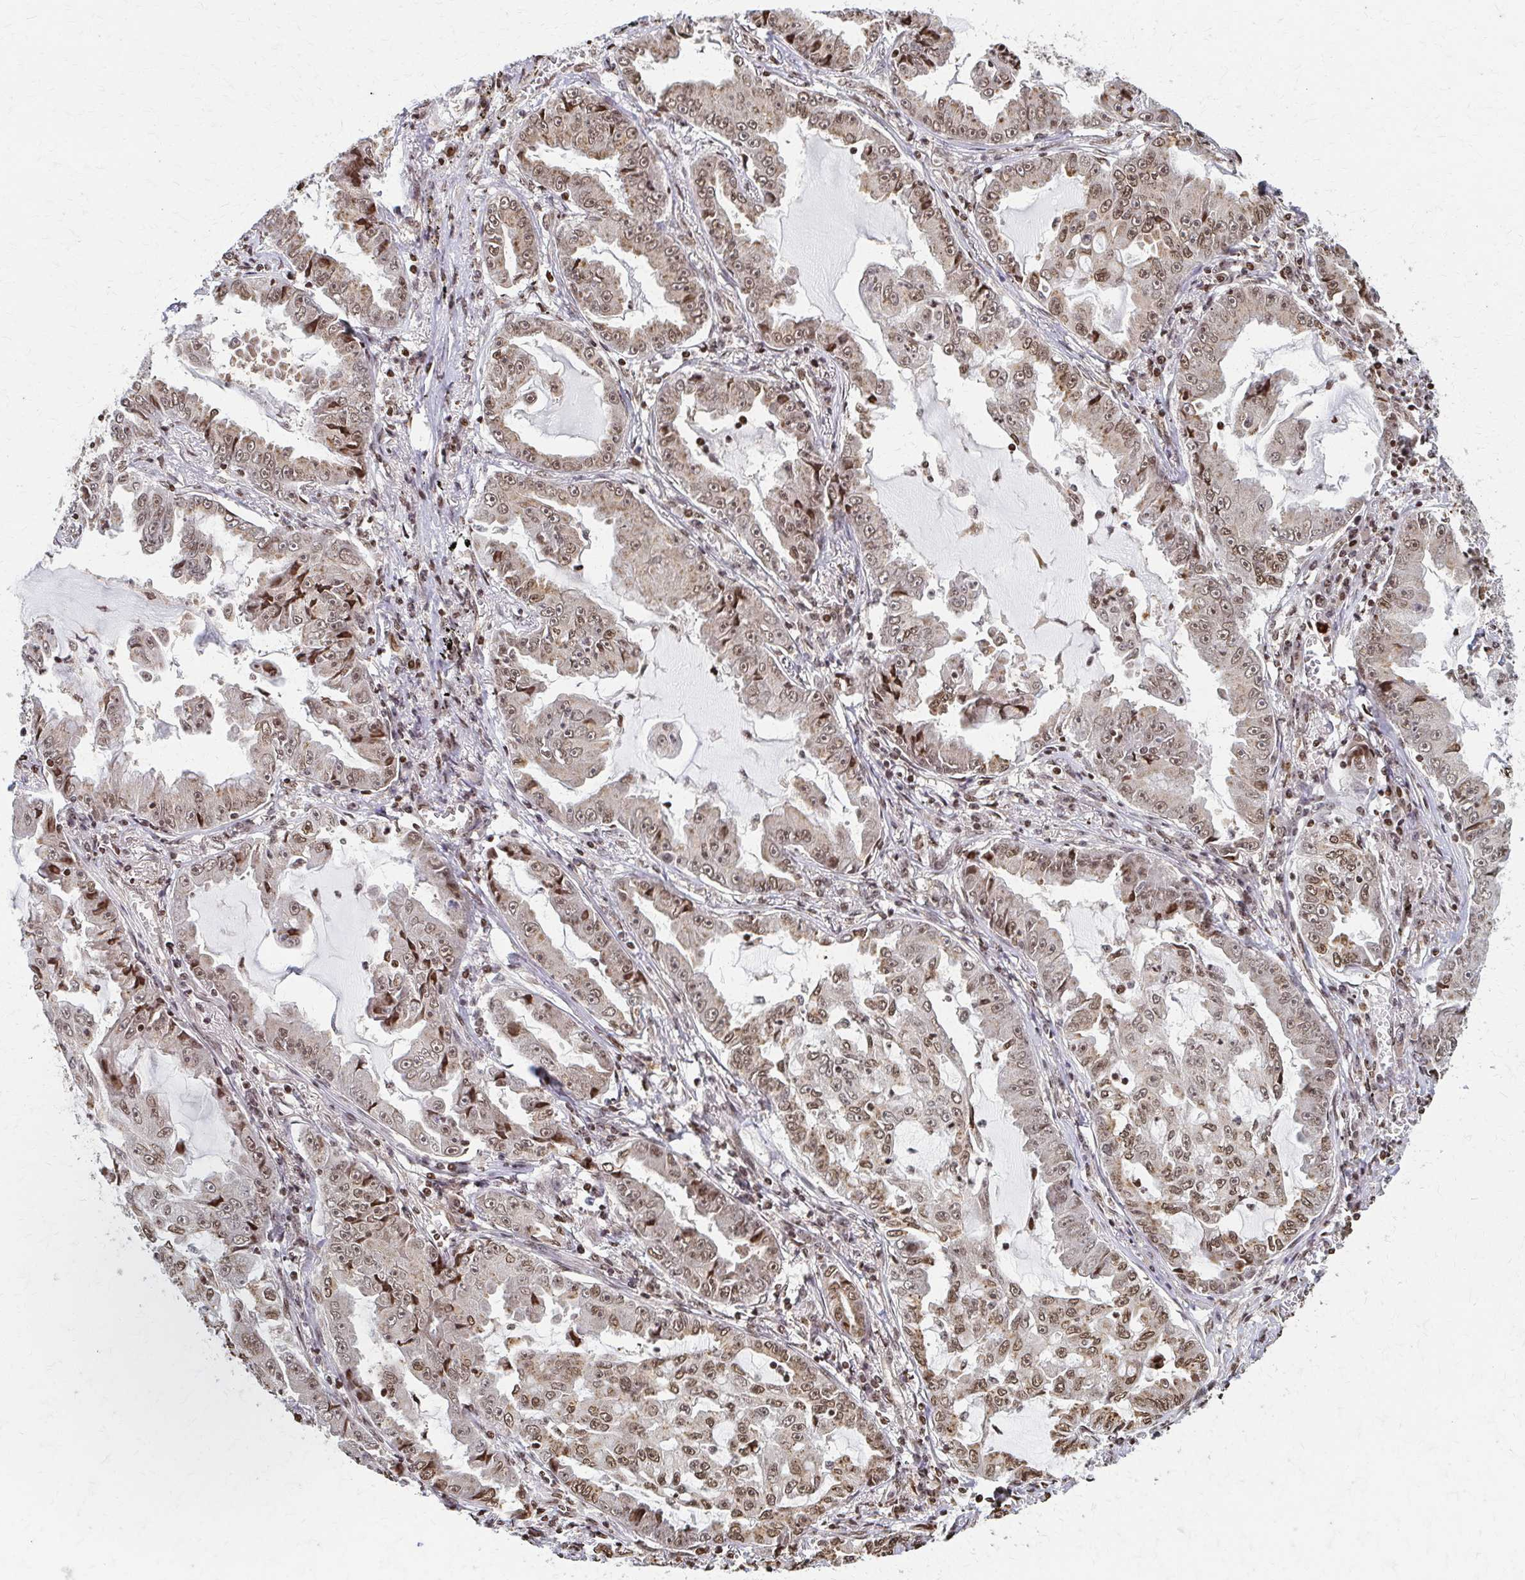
{"staining": {"intensity": "weak", "quantity": ">75%", "location": "nuclear"}, "tissue": "lung cancer", "cell_type": "Tumor cells", "image_type": "cancer", "snomed": [{"axis": "morphology", "description": "Adenocarcinoma, NOS"}, {"axis": "topography", "description": "Lung"}], "caption": "Adenocarcinoma (lung) stained with a protein marker demonstrates weak staining in tumor cells.", "gene": "PSMD7", "patient": {"sex": "female", "age": 52}}